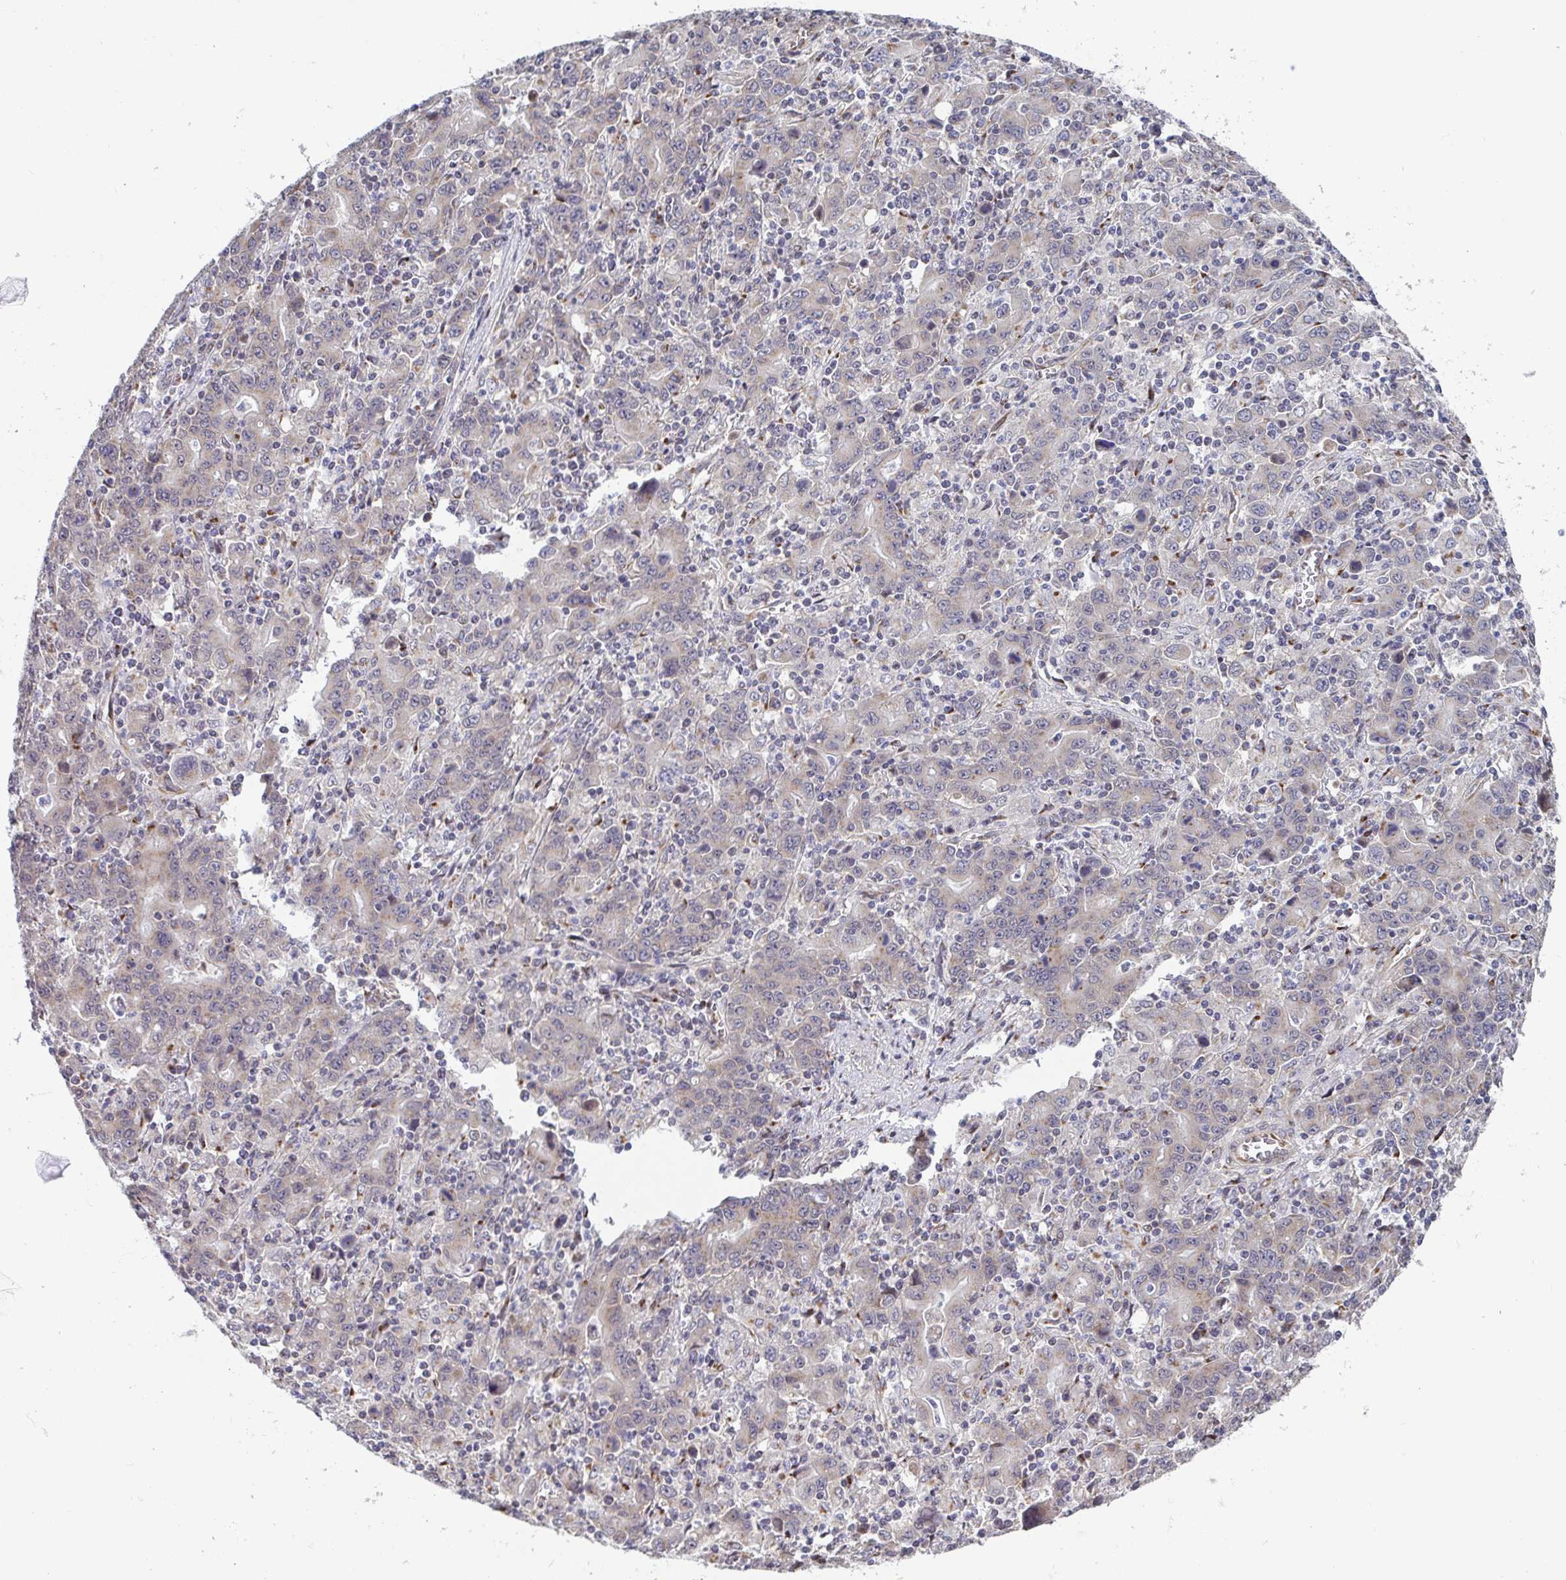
{"staining": {"intensity": "weak", "quantity": "25%-75%", "location": "cytoplasmic/membranous"}, "tissue": "stomach cancer", "cell_type": "Tumor cells", "image_type": "cancer", "snomed": [{"axis": "morphology", "description": "Adenocarcinoma, NOS"}, {"axis": "topography", "description": "Stomach, upper"}], "caption": "Immunohistochemical staining of stomach cancer displays low levels of weak cytoplasmic/membranous protein staining in approximately 25%-75% of tumor cells.", "gene": "ATP5MJ", "patient": {"sex": "male", "age": 69}}